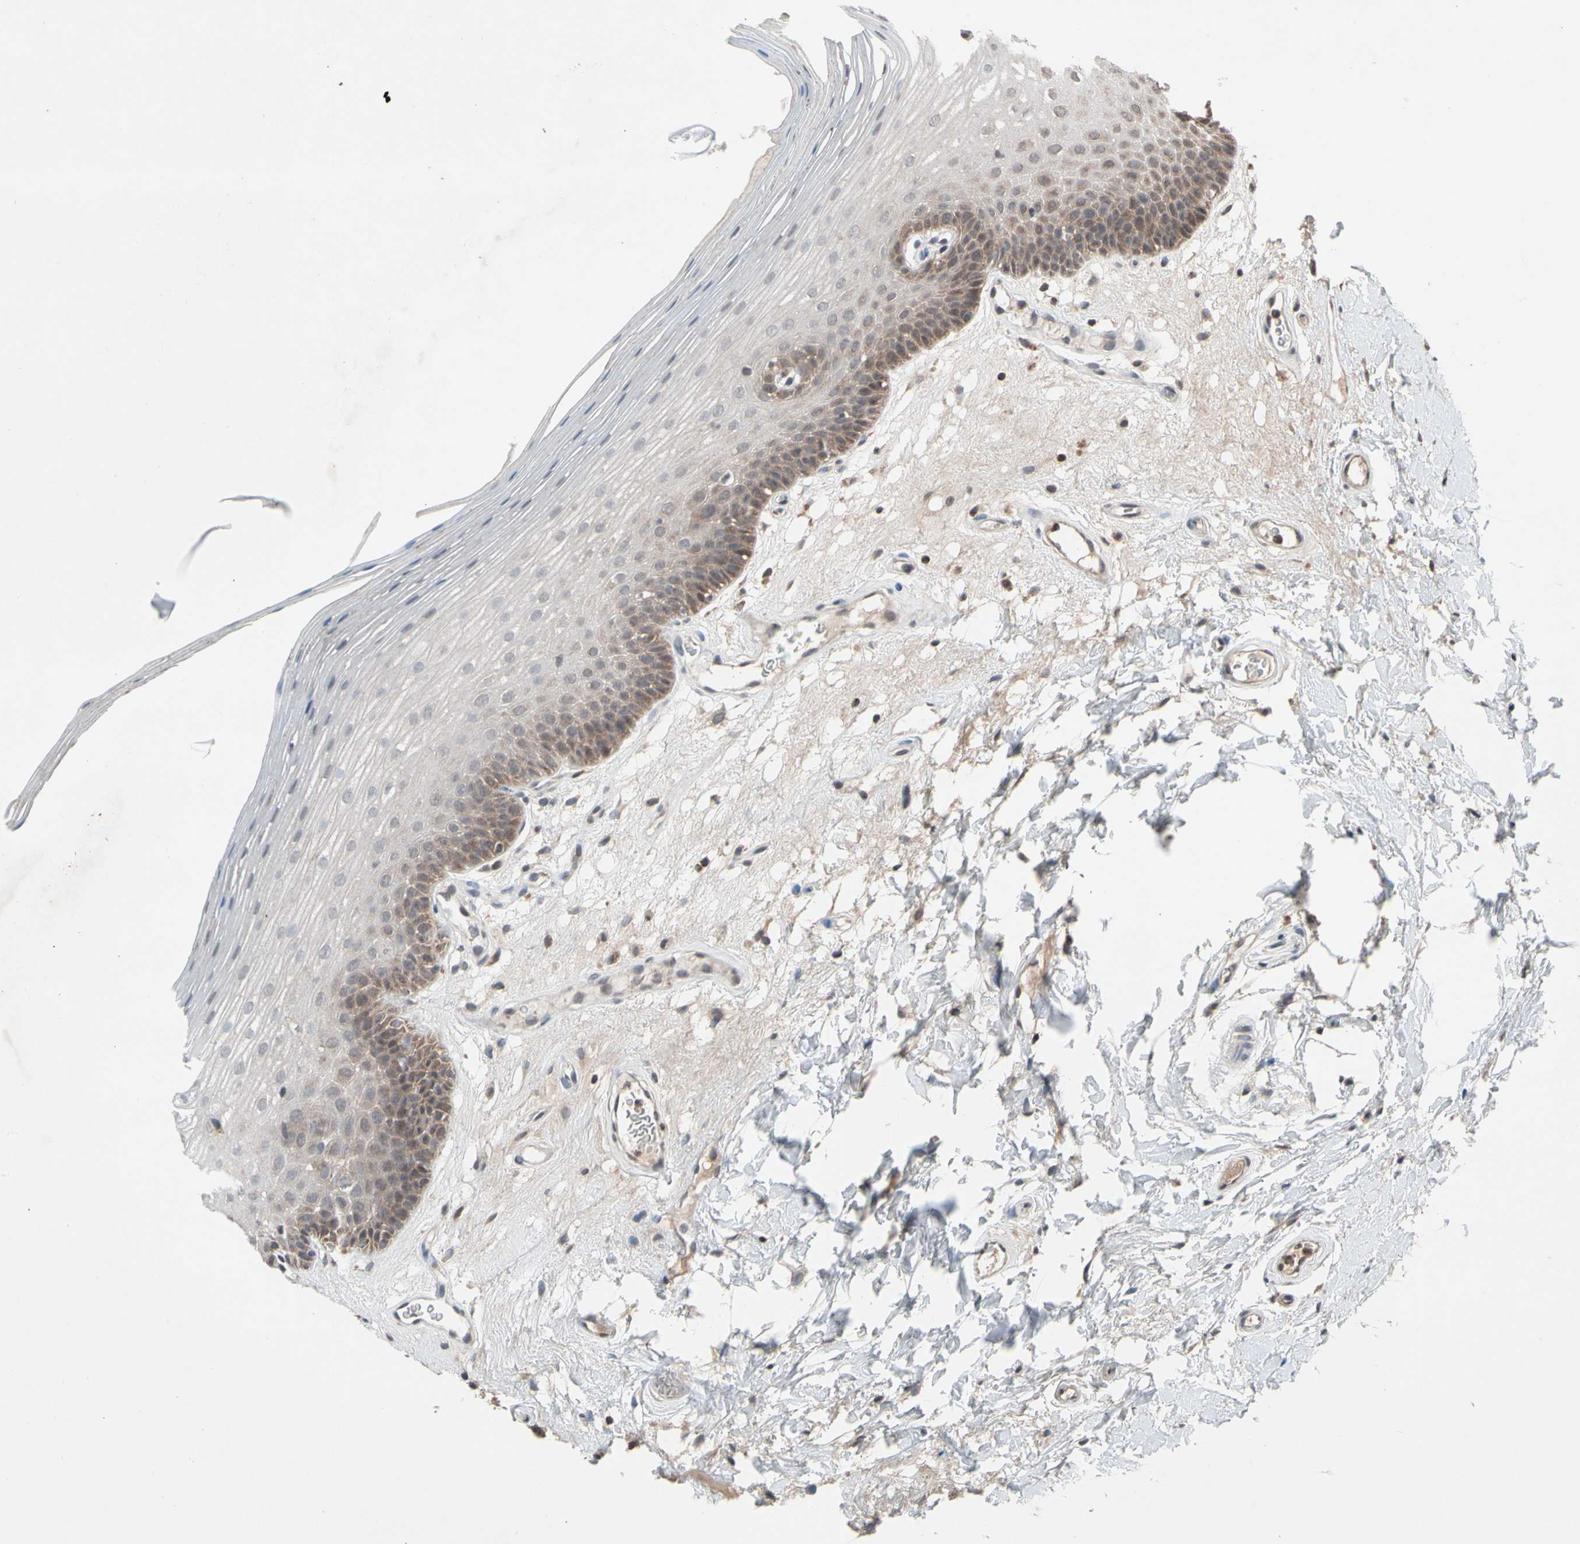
{"staining": {"intensity": "moderate", "quantity": "<25%", "location": "cytoplasmic/membranous"}, "tissue": "oral mucosa", "cell_type": "Squamous epithelial cells", "image_type": "normal", "snomed": [{"axis": "morphology", "description": "Normal tissue, NOS"}, {"axis": "morphology", "description": "Squamous cell carcinoma, NOS"}, {"axis": "topography", "description": "Skeletal muscle"}, {"axis": "topography", "description": "Oral tissue"}], "caption": "A brown stain labels moderate cytoplasmic/membranous staining of a protein in squamous epithelial cells of normal oral mucosa. The staining was performed using DAB to visualize the protein expression in brown, while the nuclei were stained in blue with hematoxylin (Magnification: 20x).", "gene": "MTHFS", "patient": {"sex": "male", "age": 71}}